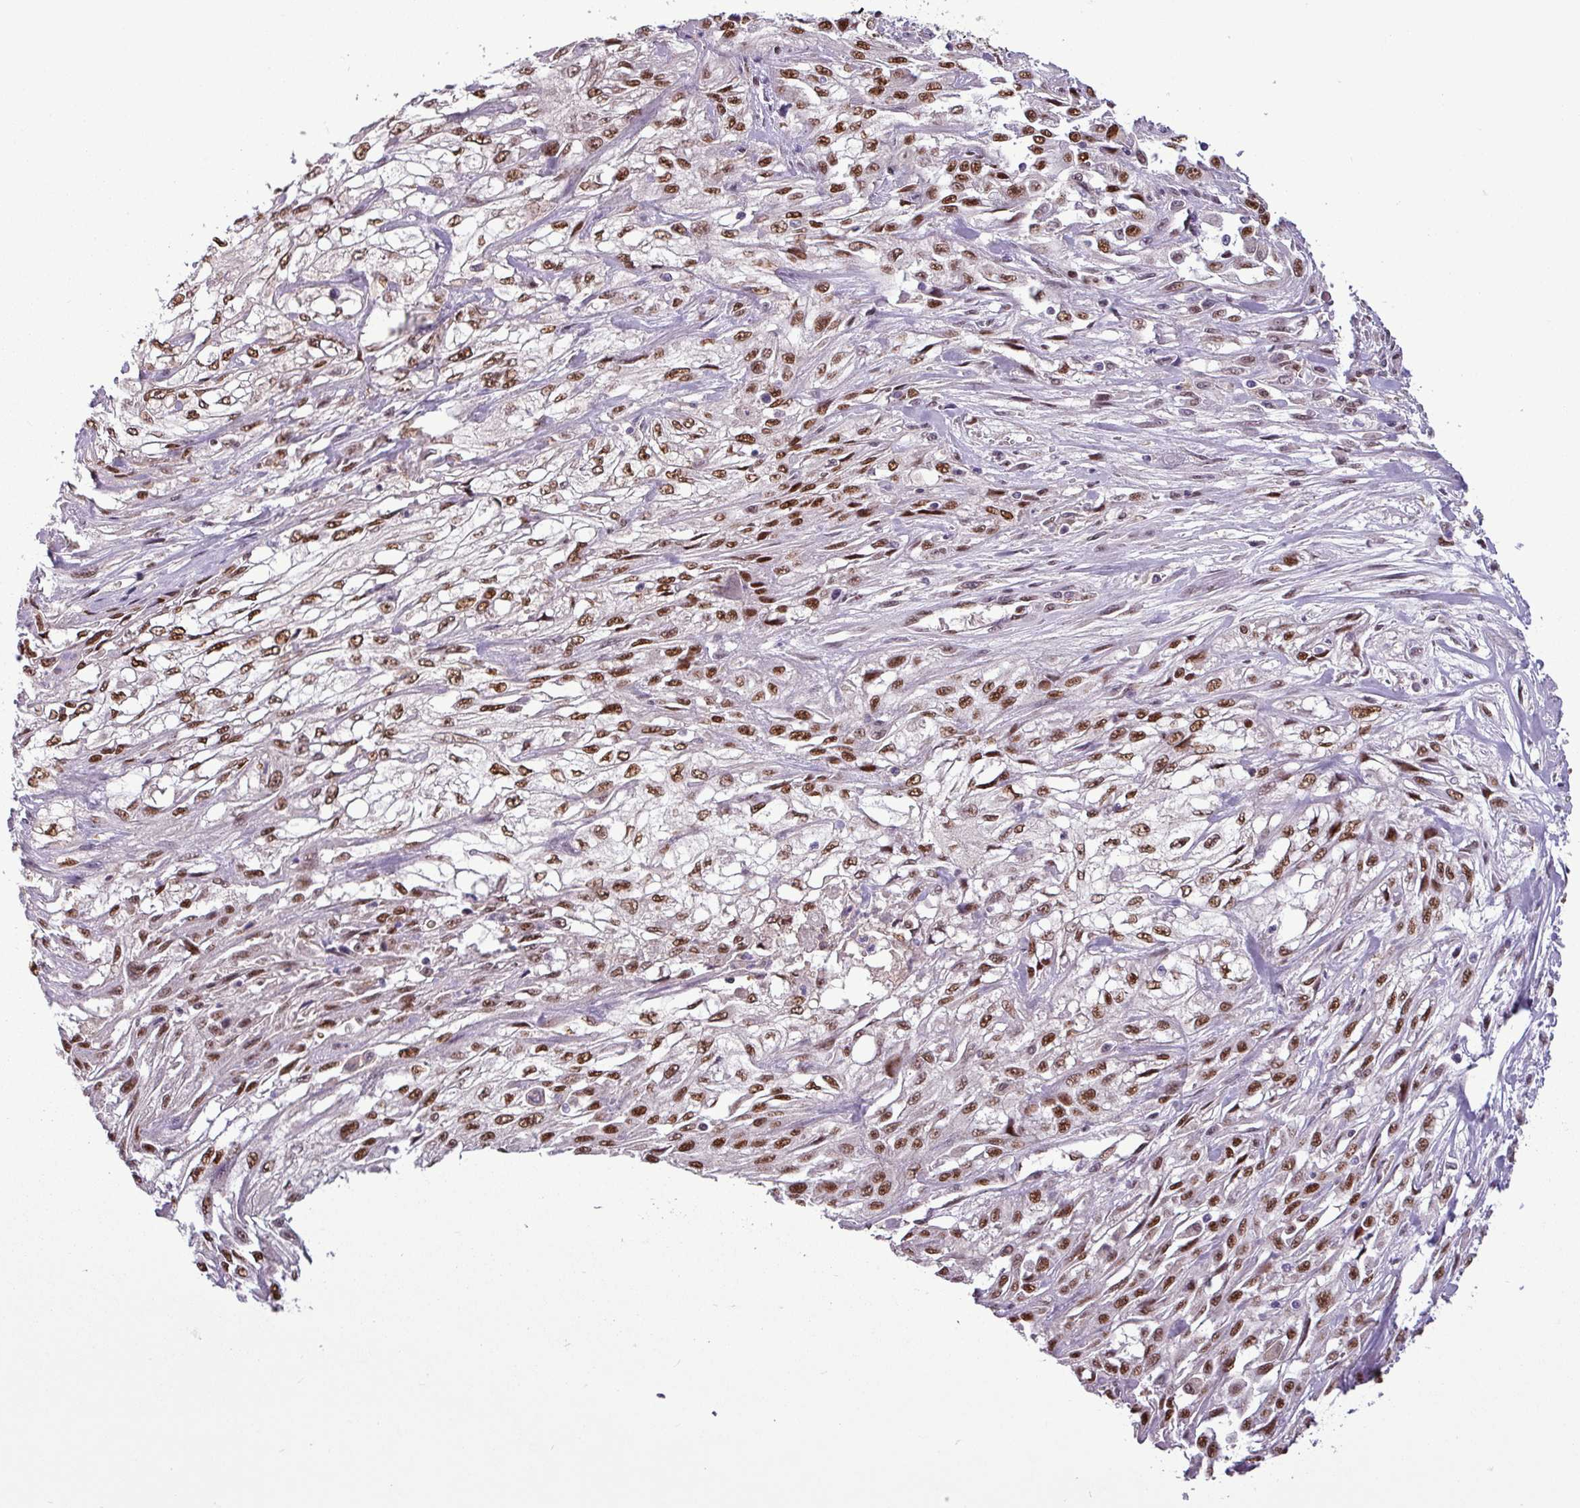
{"staining": {"intensity": "strong", "quantity": ">75%", "location": "nuclear"}, "tissue": "skin cancer", "cell_type": "Tumor cells", "image_type": "cancer", "snomed": [{"axis": "morphology", "description": "Squamous cell carcinoma, NOS"}, {"axis": "morphology", "description": "Squamous cell carcinoma, metastatic, NOS"}, {"axis": "topography", "description": "Skin"}, {"axis": "topography", "description": "Lymph node"}], "caption": "Immunohistochemistry (IHC) micrograph of neoplastic tissue: skin cancer stained using immunohistochemistry reveals high levels of strong protein expression localized specifically in the nuclear of tumor cells, appearing as a nuclear brown color.", "gene": "IRF2BPL", "patient": {"sex": "male", "age": 75}}